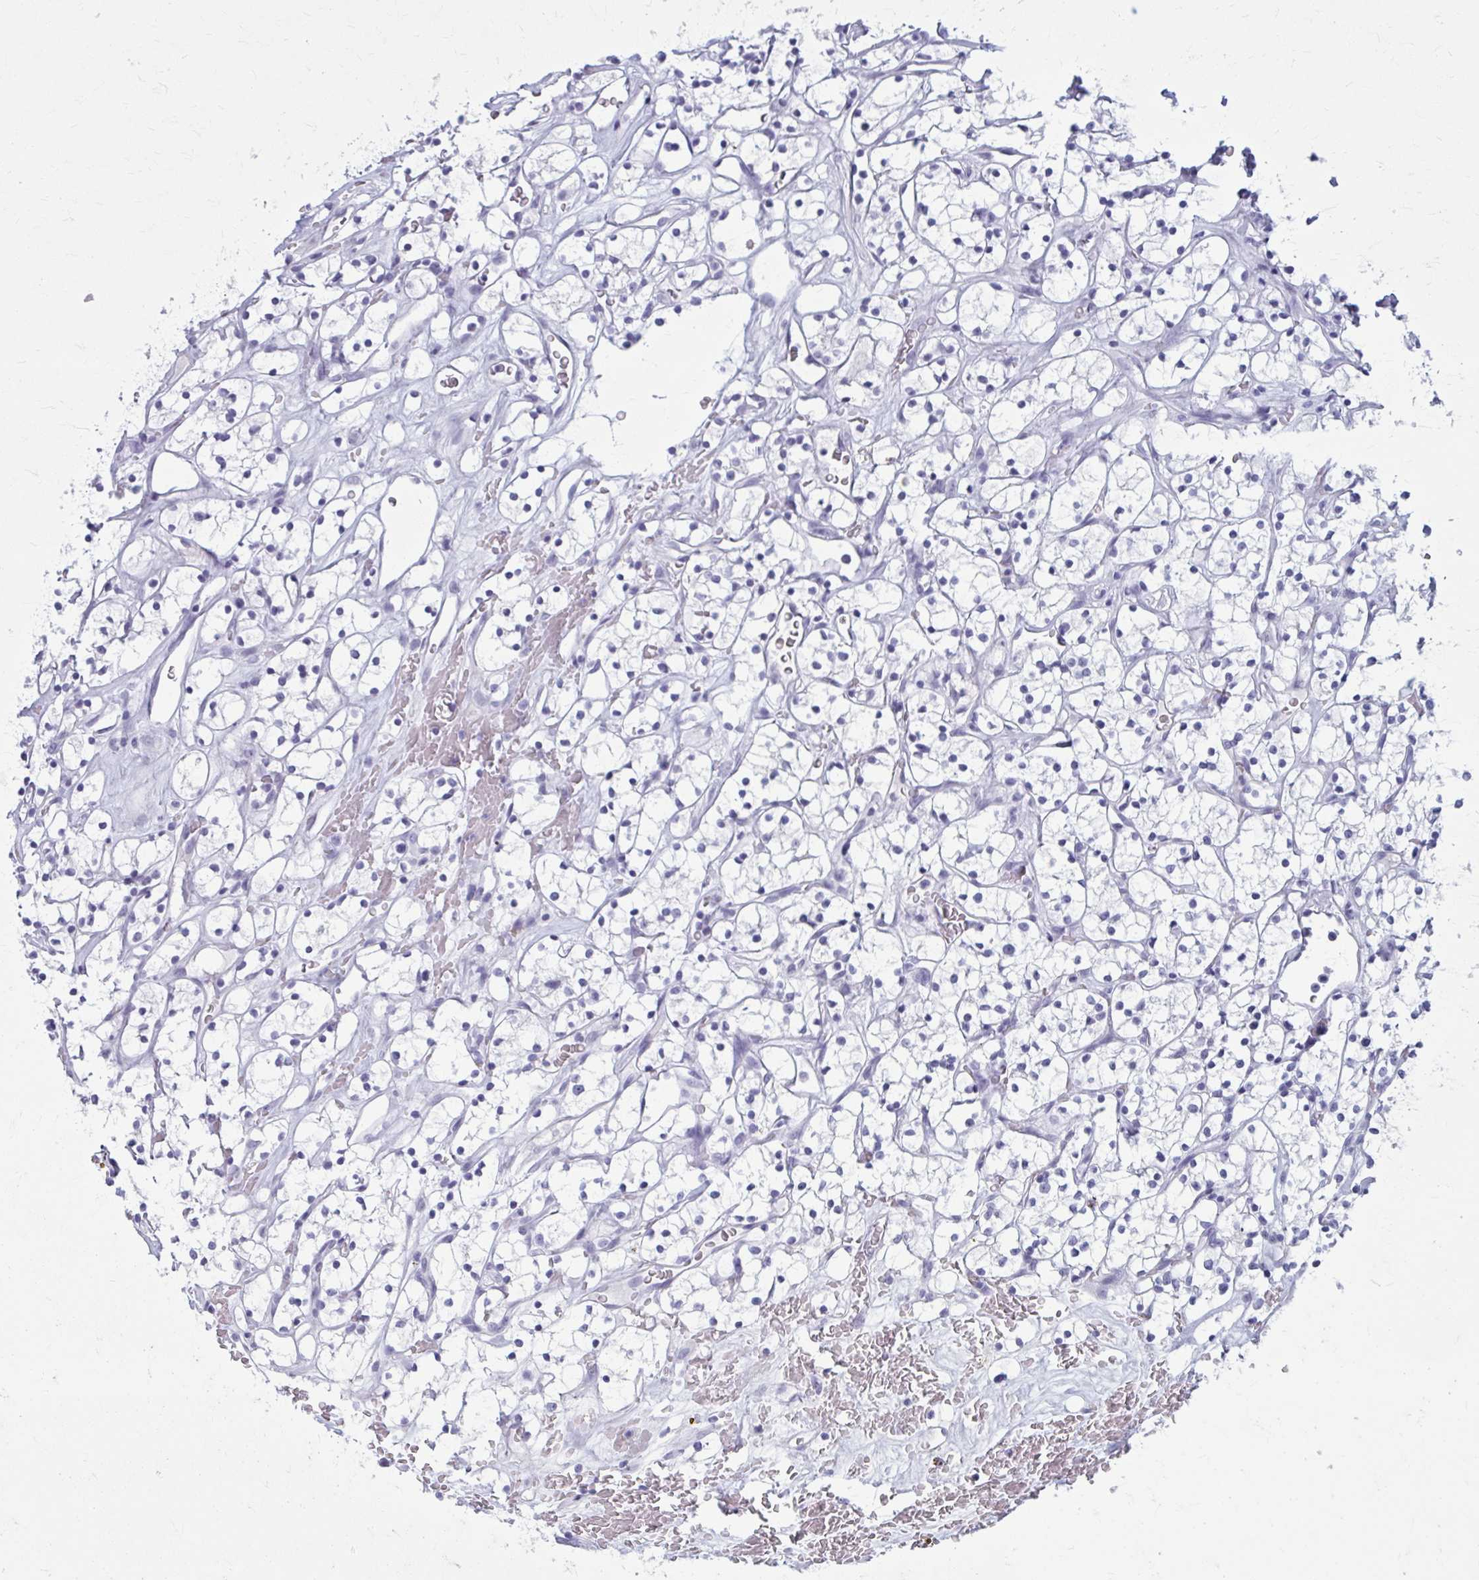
{"staining": {"intensity": "negative", "quantity": "none", "location": "none"}, "tissue": "renal cancer", "cell_type": "Tumor cells", "image_type": "cancer", "snomed": [{"axis": "morphology", "description": "Adenocarcinoma, NOS"}, {"axis": "topography", "description": "Kidney"}], "caption": "A high-resolution image shows immunohistochemistry staining of renal cancer (adenocarcinoma), which reveals no significant staining in tumor cells.", "gene": "ZDHHC7", "patient": {"sex": "female", "age": 64}}